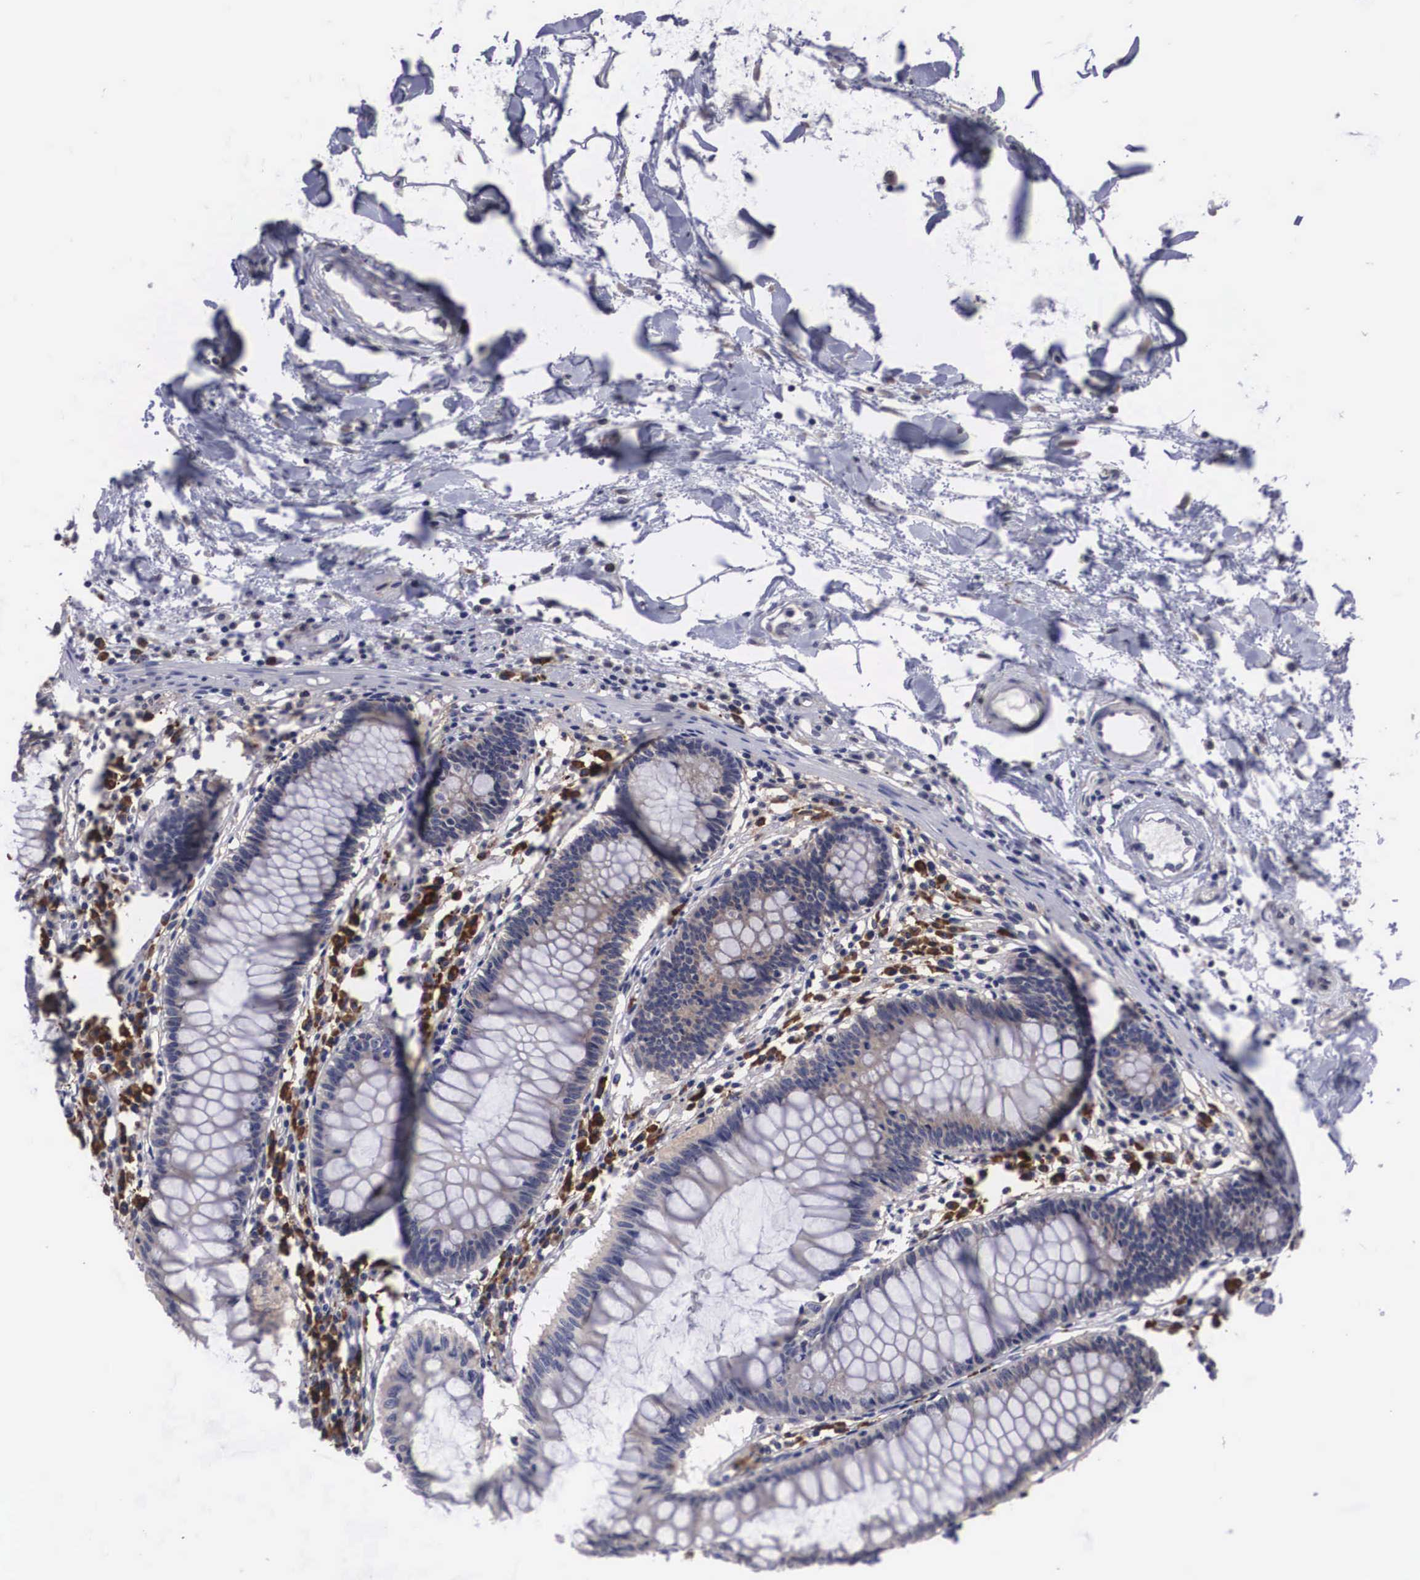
{"staining": {"intensity": "negative", "quantity": "none", "location": "none"}, "tissue": "colon", "cell_type": "Endothelial cells", "image_type": "normal", "snomed": [{"axis": "morphology", "description": "Normal tissue, NOS"}, {"axis": "topography", "description": "Colon"}], "caption": "Immunohistochemical staining of unremarkable human colon demonstrates no significant expression in endothelial cells. (DAB (3,3'-diaminobenzidine) immunohistochemistry with hematoxylin counter stain).", "gene": "CRELD2", "patient": {"sex": "female", "age": 55}}